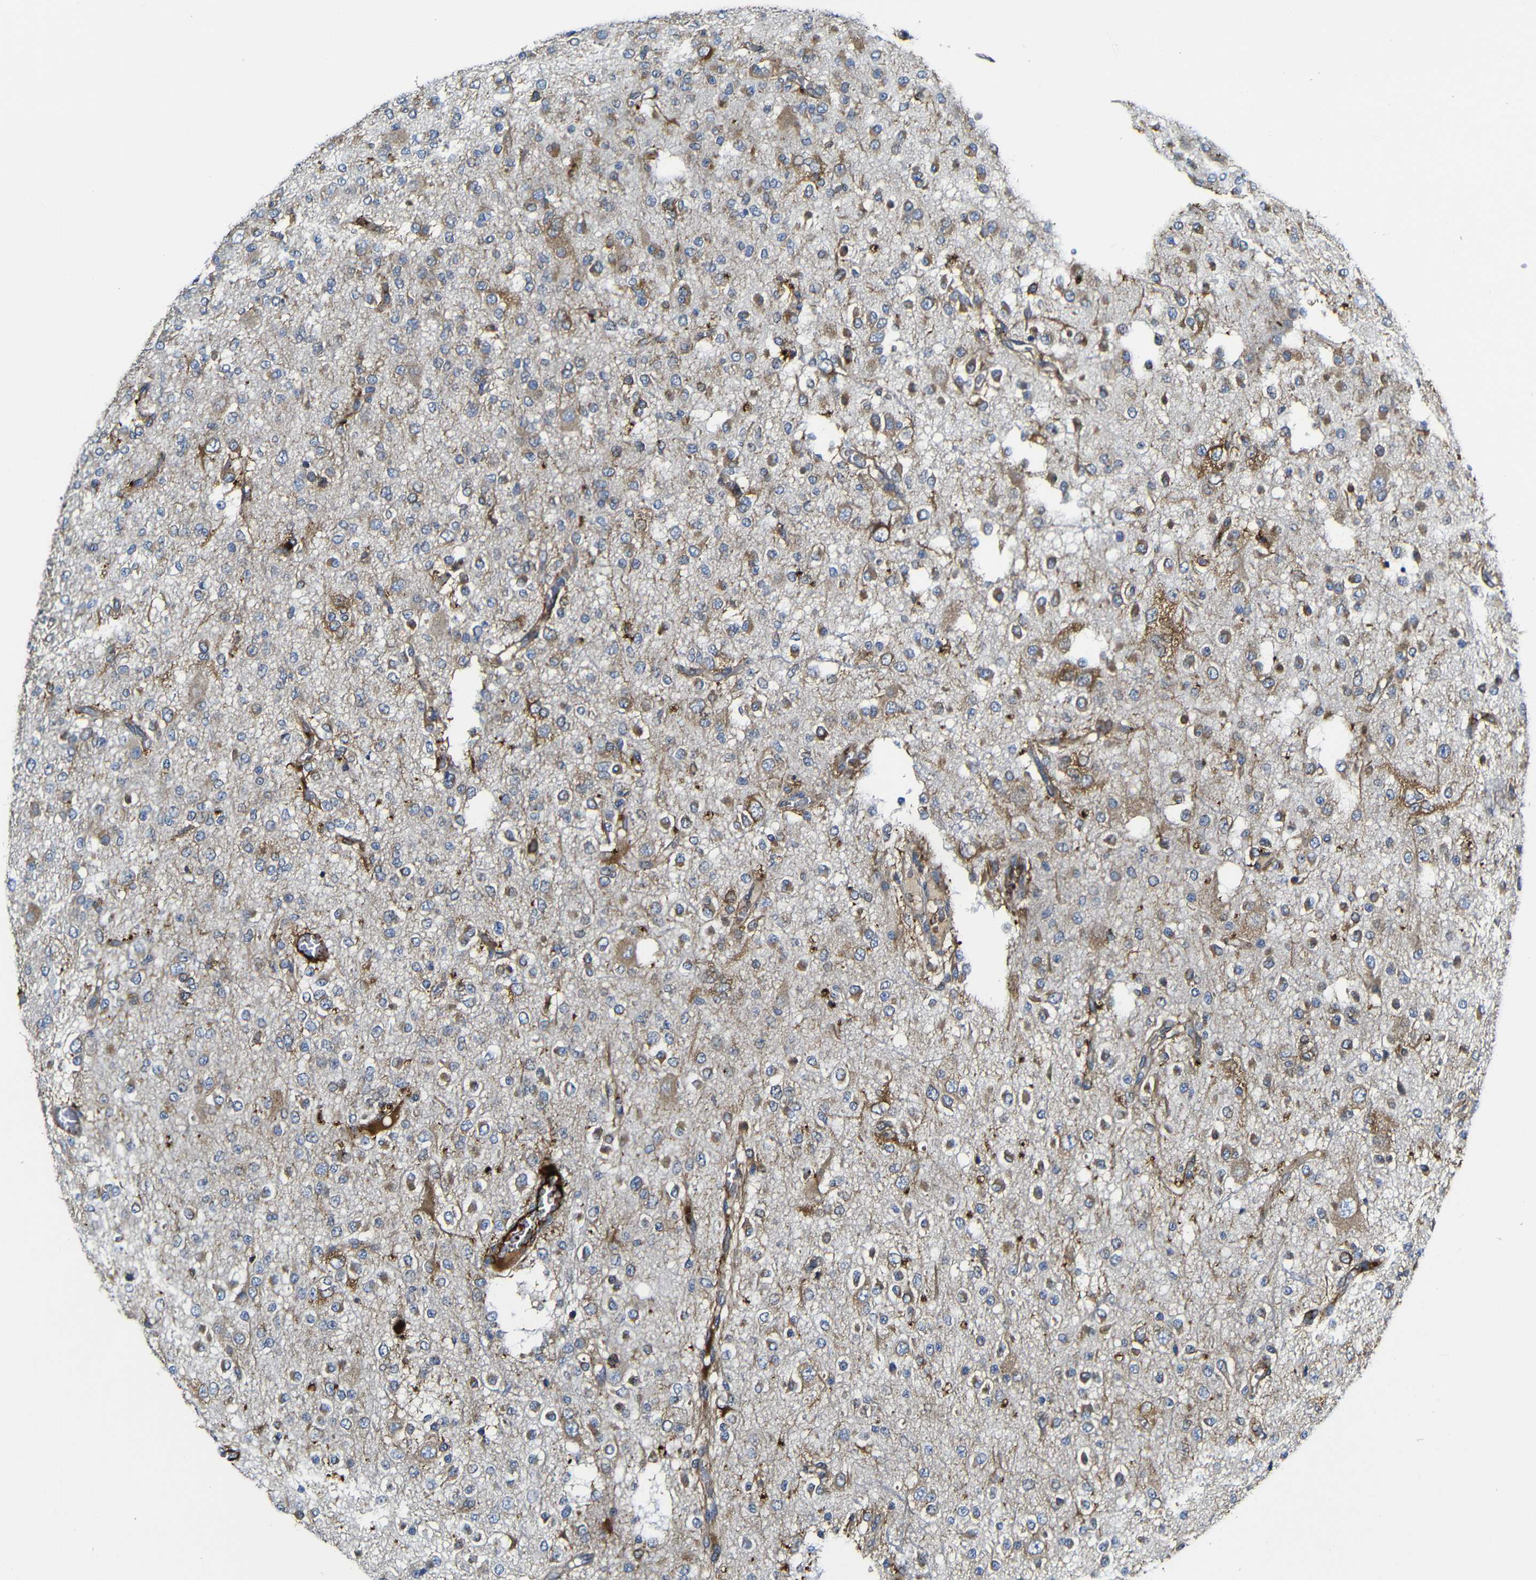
{"staining": {"intensity": "moderate", "quantity": "<25%", "location": "cytoplasmic/membranous"}, "tissue": "glioma", "cell_type": "Tumor cells", "image_type": "cancer", "snomed": [{"axis": "morphology", "description": "Glioma, malignant, Low grade"}, {"axis": "topography", "description": "Brain"}], "caption": "This photomicrograph demonstrates IHC staining of malignant glioma (low-grade), with low moderate cytoplasmic/membranous expression in about <25% of tumor cells.", "gene": "CLCC1", "patient": {"sex": "male", "age": 38}}